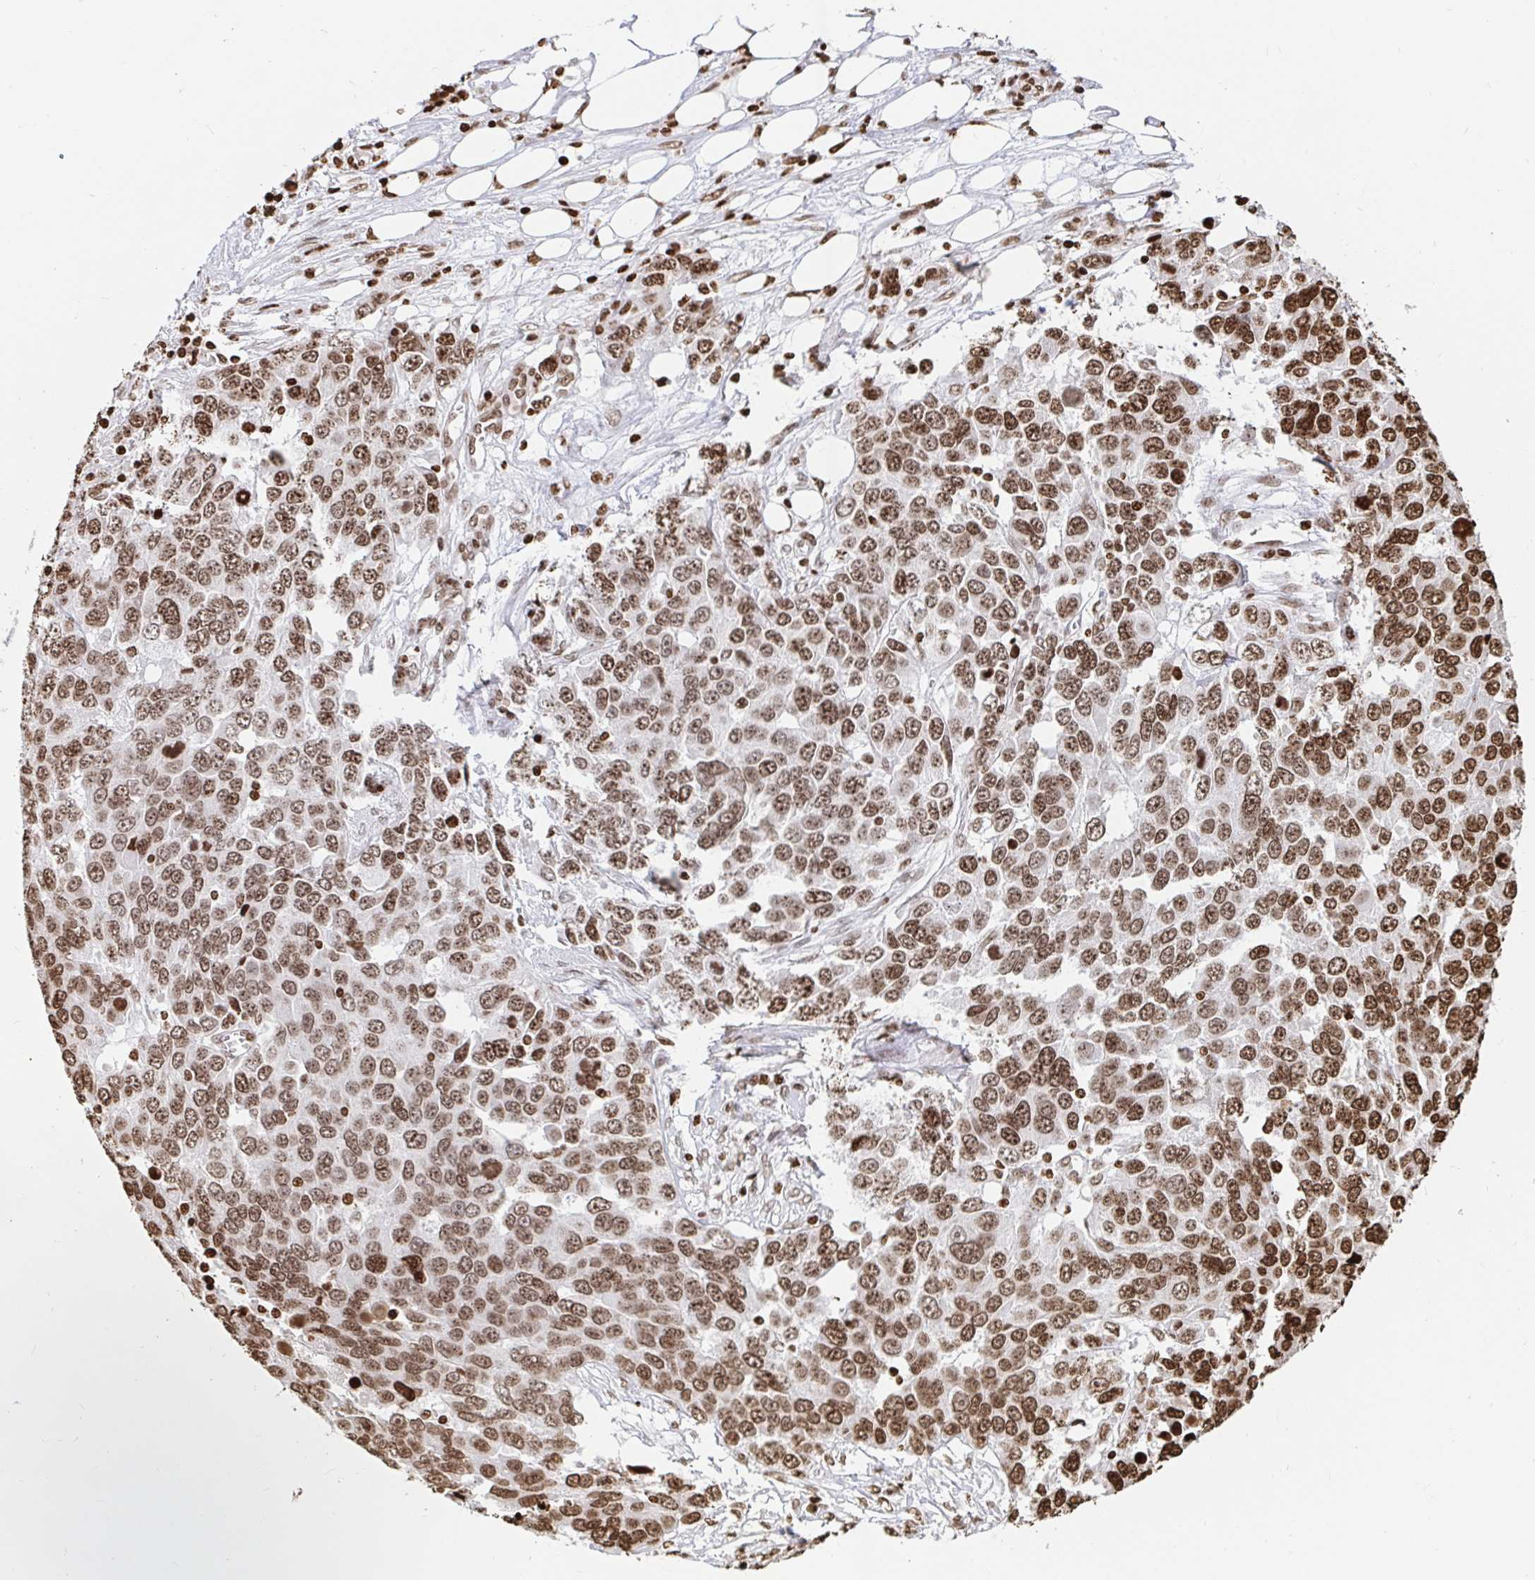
{"staining": {"intensity": "moderate", "quantity": ">75%", "location": "nuclear"}, "tissue": "ovarian cancer", "cell_type": "Tumor cells", "image_type": "cancer", "snomed": [{"axis": "morphology", "description": "Cystadenocarcinoma, serous, NOS"}, {"axis": "topography", "description": "Ovary"}], "caption": "Protein expression analysis of ovarian cancer reveals moderate nuclear expression in approximately >75% of tumor cells.", "gene": "H2BC5", "patient": {"sex": "female", "age": 76}}